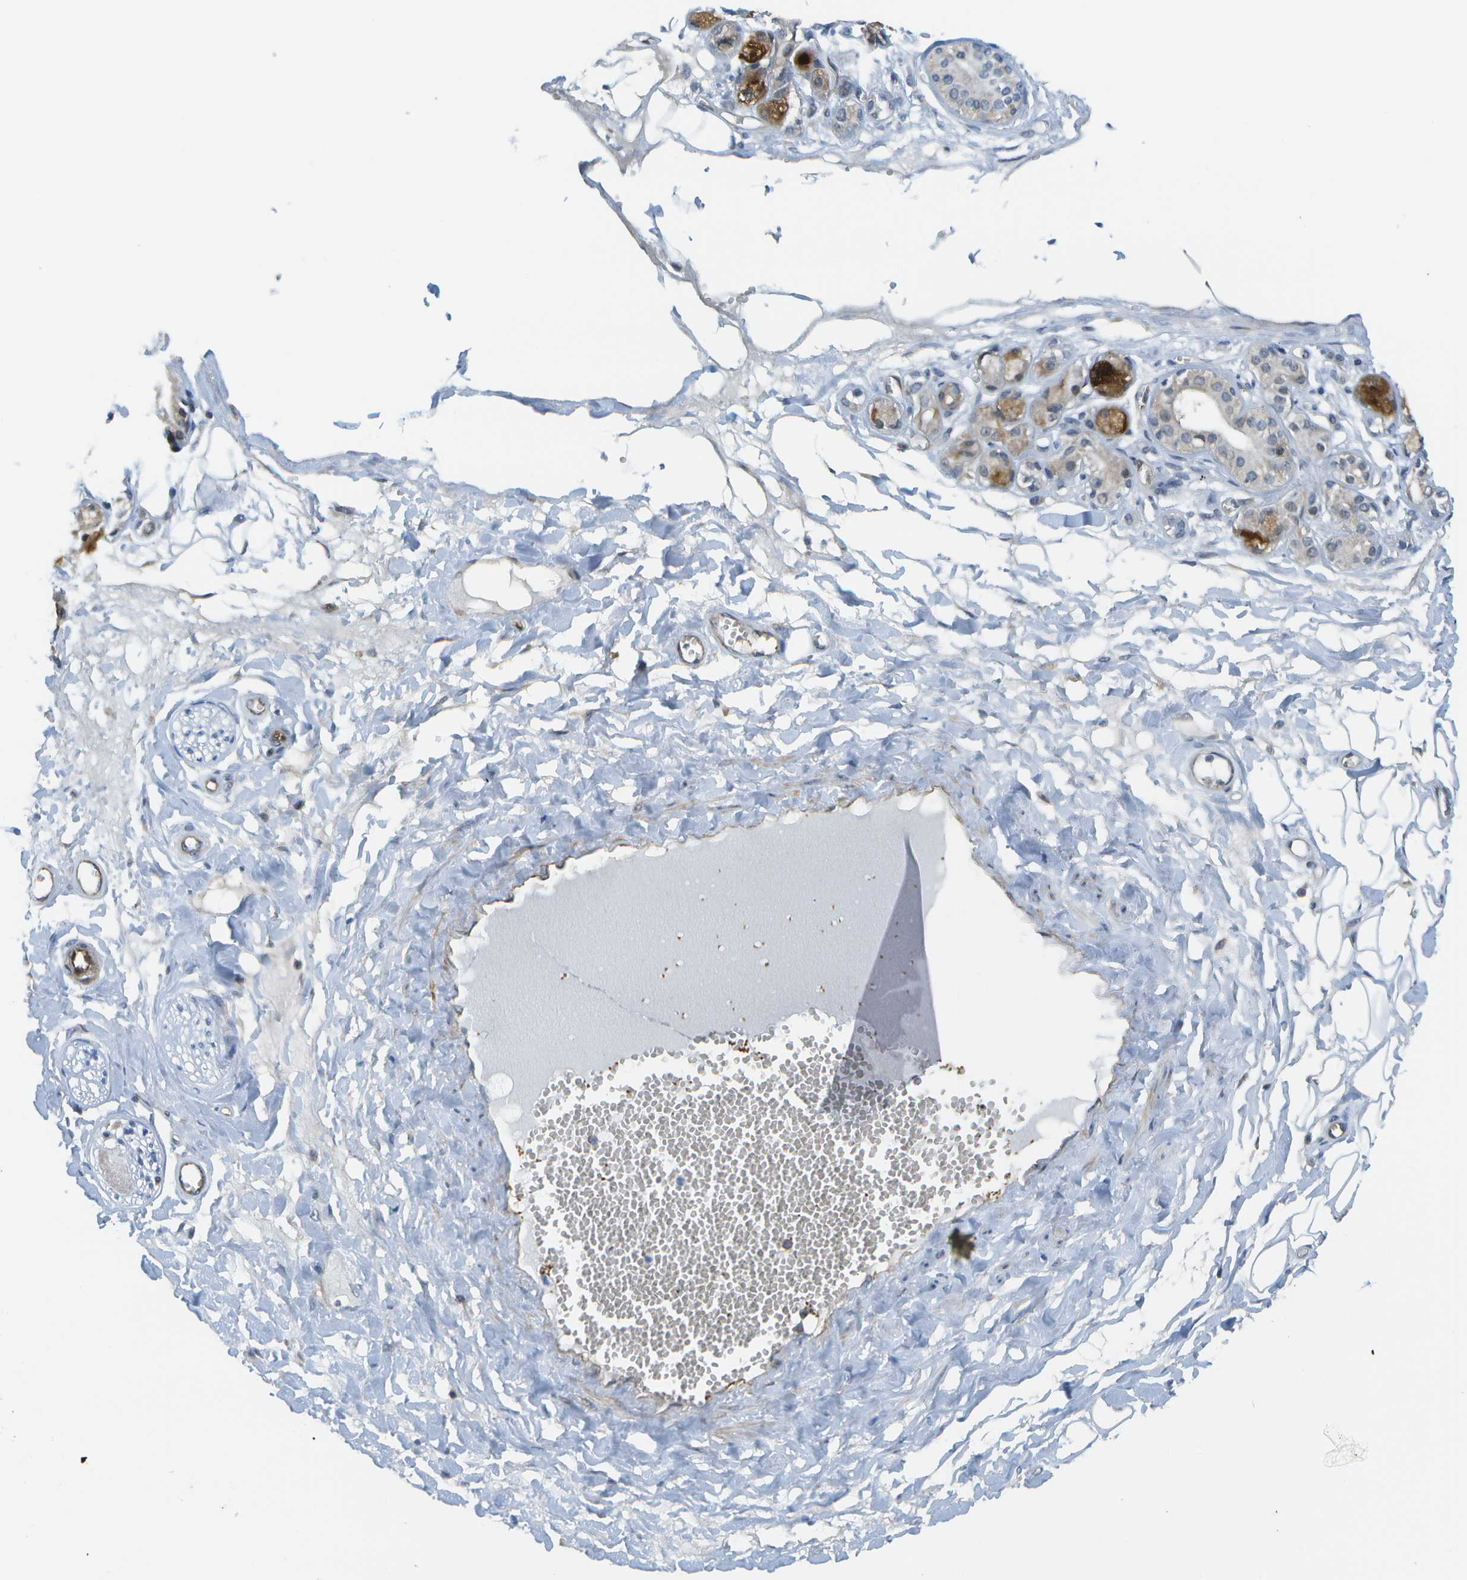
{"staining": {"intensity": "negative", "quantity": "none", "location": "none"}, "tissue": "adipose tissue", "cell_type": "Adipocytes", "image_type": "normal", "snomed": [{"axis": "morphology", "description": "Normal tissue, NOS"}, {"axis": "morphology", "description": "Inflammation, NOS"}, {"axis": "topography", "description": "Salivary gland"}, {"axis": "topography", "description": "Peripheral nerve tissue"}], "caption": "Histopathology image shows no protein expression in adipocytes of benign adipose tissue. (Brightfield microscopy of DAB immunohistochemistry at high magnification).", "gene": "KIAA0040", "patient": {"sex": "female", "age": 75}}